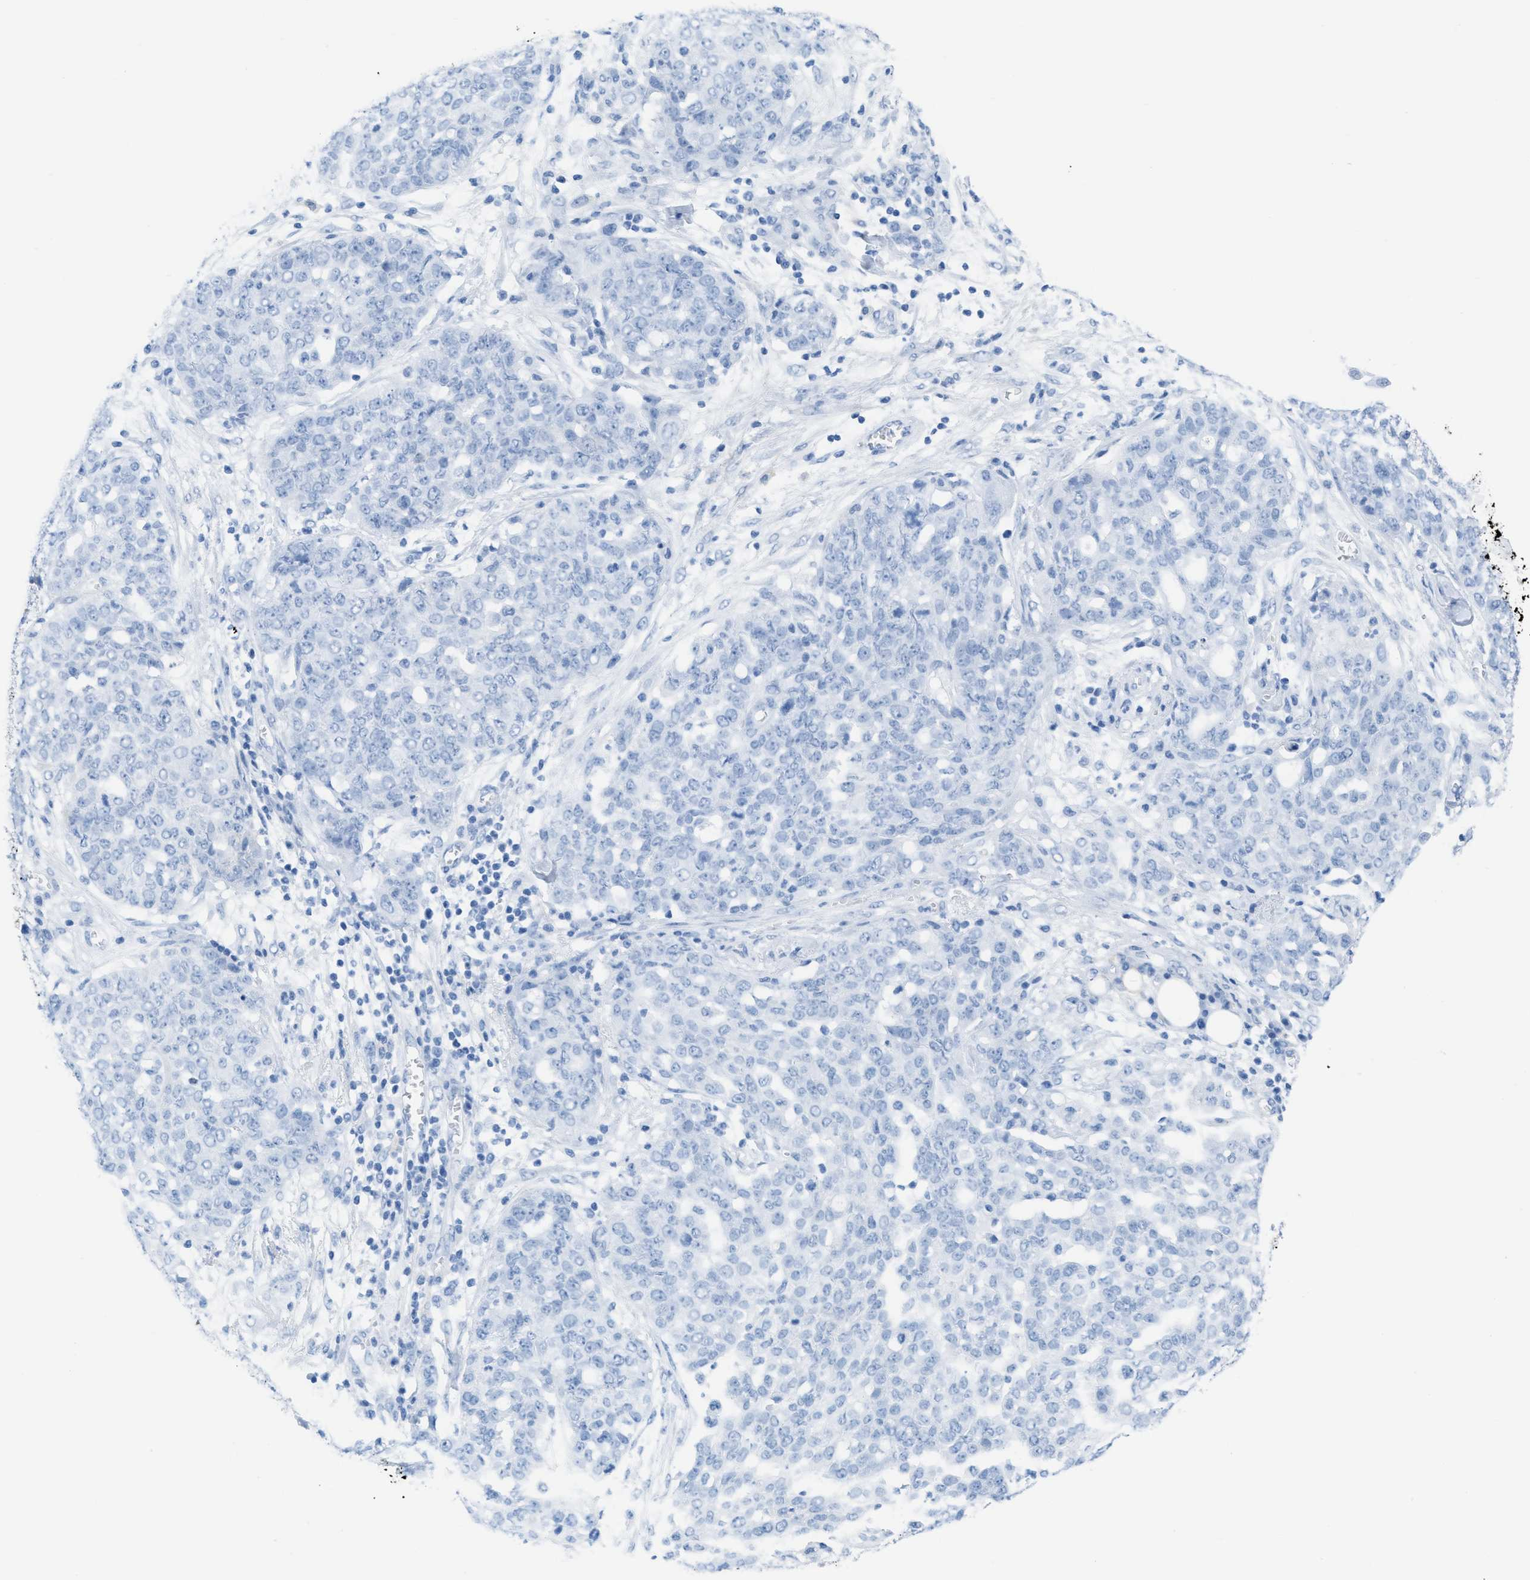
{"staining": {"intensity": "negative", "quantity": "none", "location": "none"}, "tissue": "ovarian cancer", "cell_type": "Tumor cells", "image_type": "cancer", "snomed": [{"axis": "morphology", "description": "Cystadenocarcinoma, serous, NOS"}, {"axis": "topography", "description": "Soft tissue"}, {"axis": "topography", "description": "Ovary"}], "caption": "Immunohistochemistry (IHC) micrograph of ovarian cancer stained for a protein (brown), which reveals no positivity in tumor cells.", "gene": "ASGR1", "patient": {"sex": "female", "age": 57}}